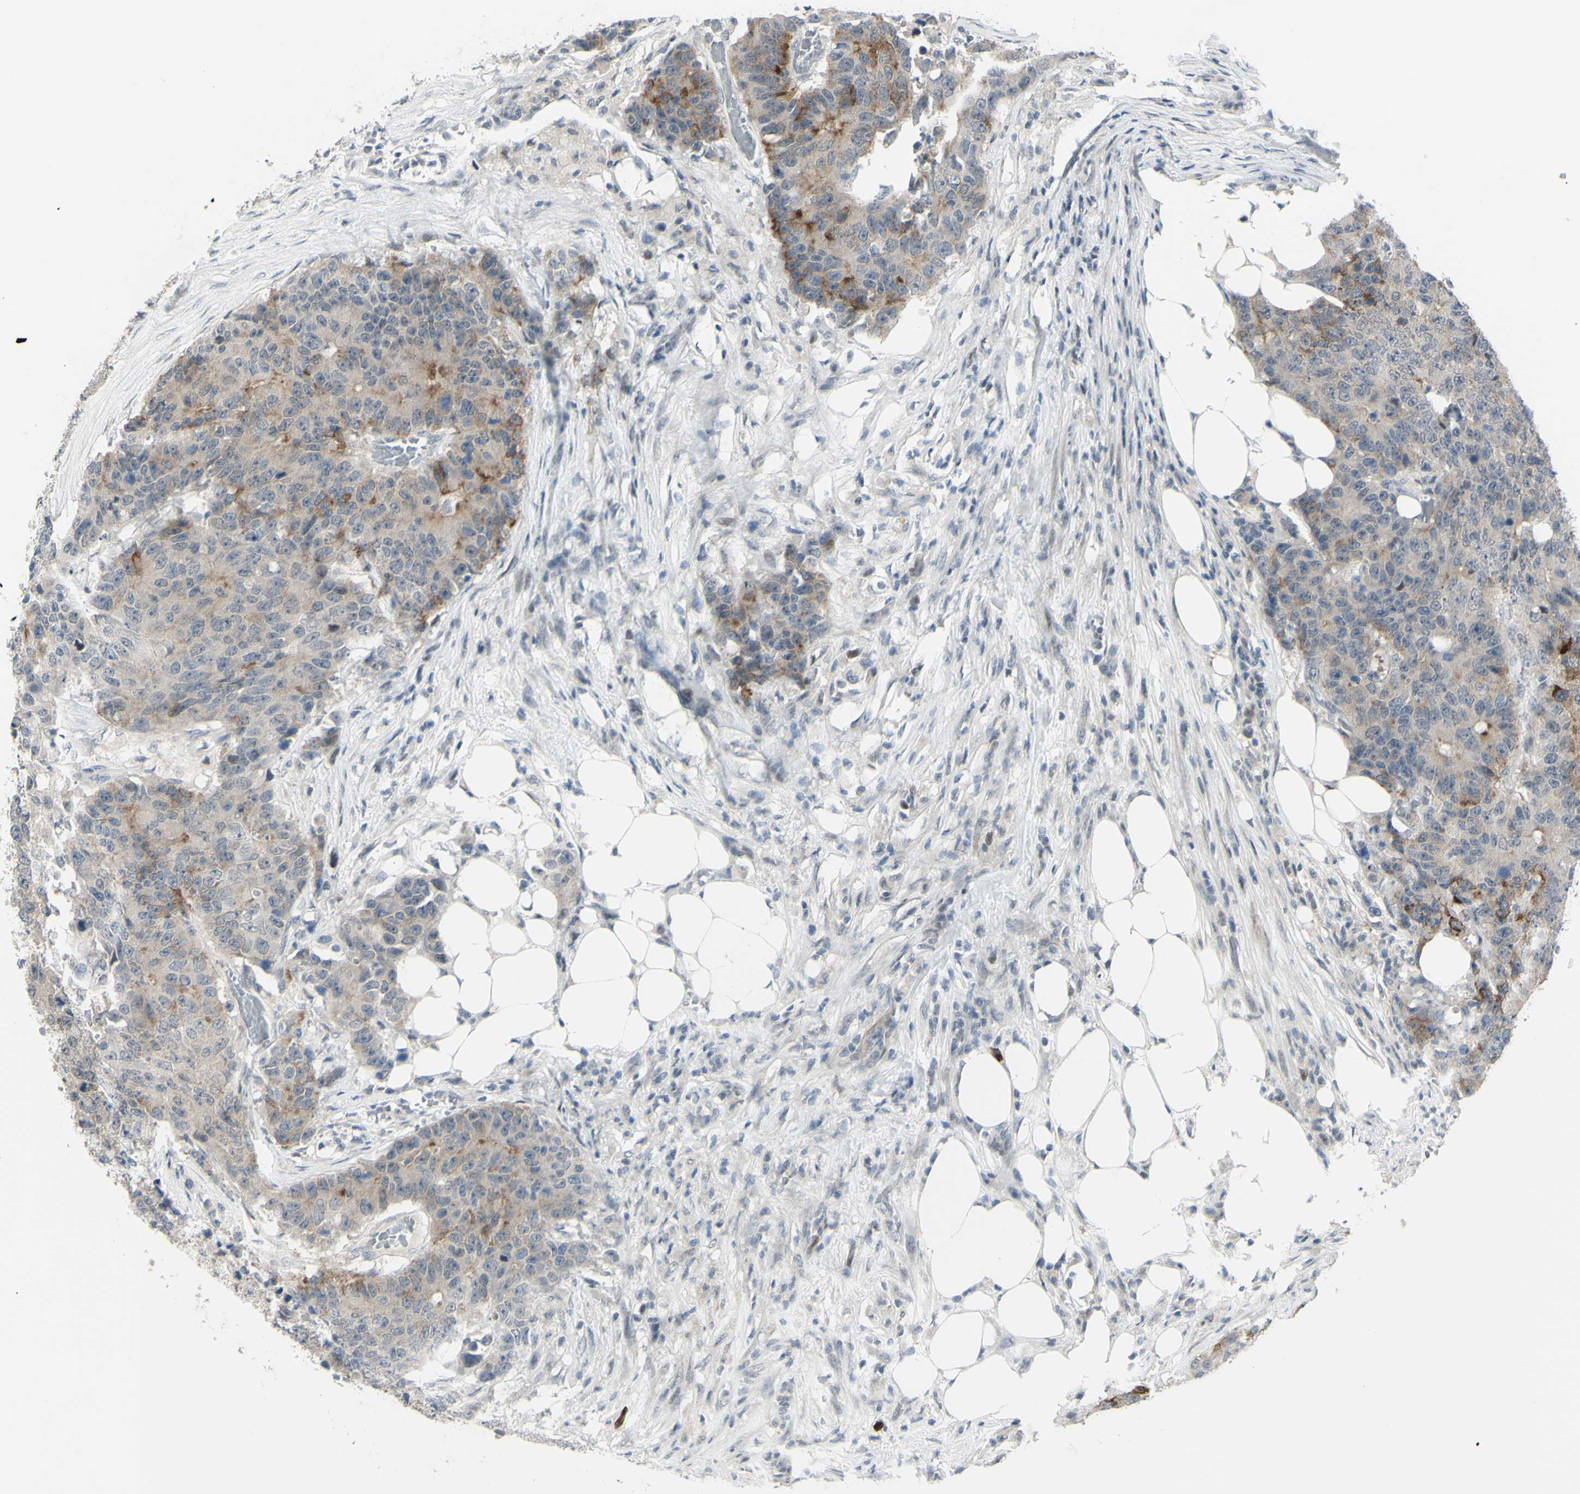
{"staining": {"intensity": "weak", "quantity": "<25%", "location": "cytoplasmic/membranous"}, "tissue": "colorectal cancer", "cell_type": "Tumor cells", "image_type": "cancer", "snomed": [{"axis": "morphology", "description": "Adenocarcinoma, NOS"}, {"axis": "topography", "description": "Colon"}], "caption": "Immunohistochemical staining of human adenocarcinoma (colorectal) exhibits no significant staining in tumor cells. (DAB (3,3'-diaminobenzidine) immunohistochemistry (IHC) with hematoxylin counter stain).", "gene": "ETNK1", "patient": {"sex": "female", "age": 86}}